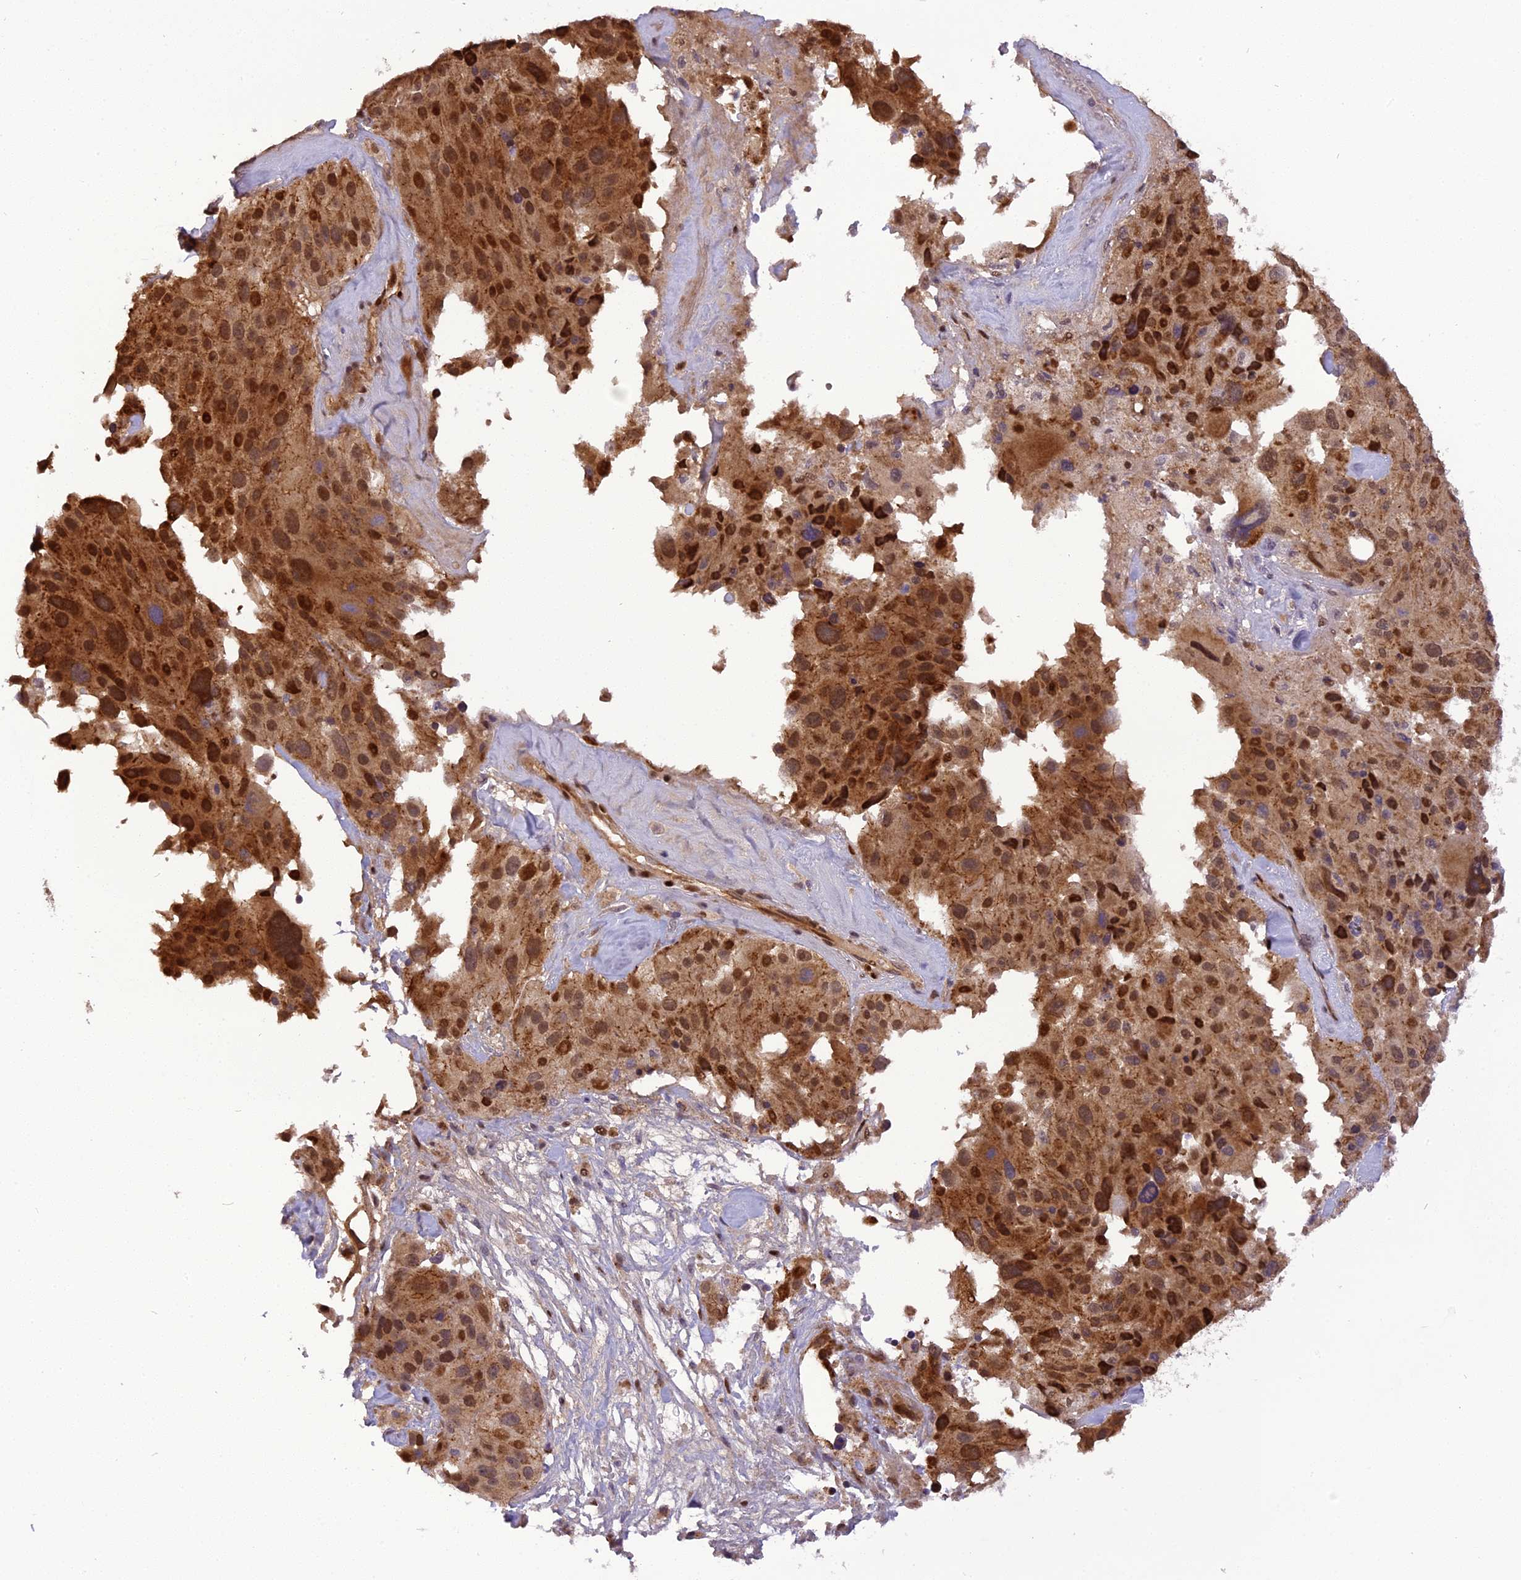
{"staining": {"intensity": "moderate", "quantity": ">75%", "location": "cytoplasmic/membranous,nuclear"}, "tissue": "melanoma", "cell_type": "Tumor cells", "image_type": "cancer", "snomed": [{"axis": "morphology", "description": "Malignant melanoma, Metastatic site"}, {"axis": "topography", "description": "Lymph node"}], "caption": "Tumor cells display medium levels of moderate cytoplasmic/membranous and nuclear positivity in about >75% of cells in human melanoma.", "gene": "MICALL1", "patient": {"sex": "male", "age": 62}}